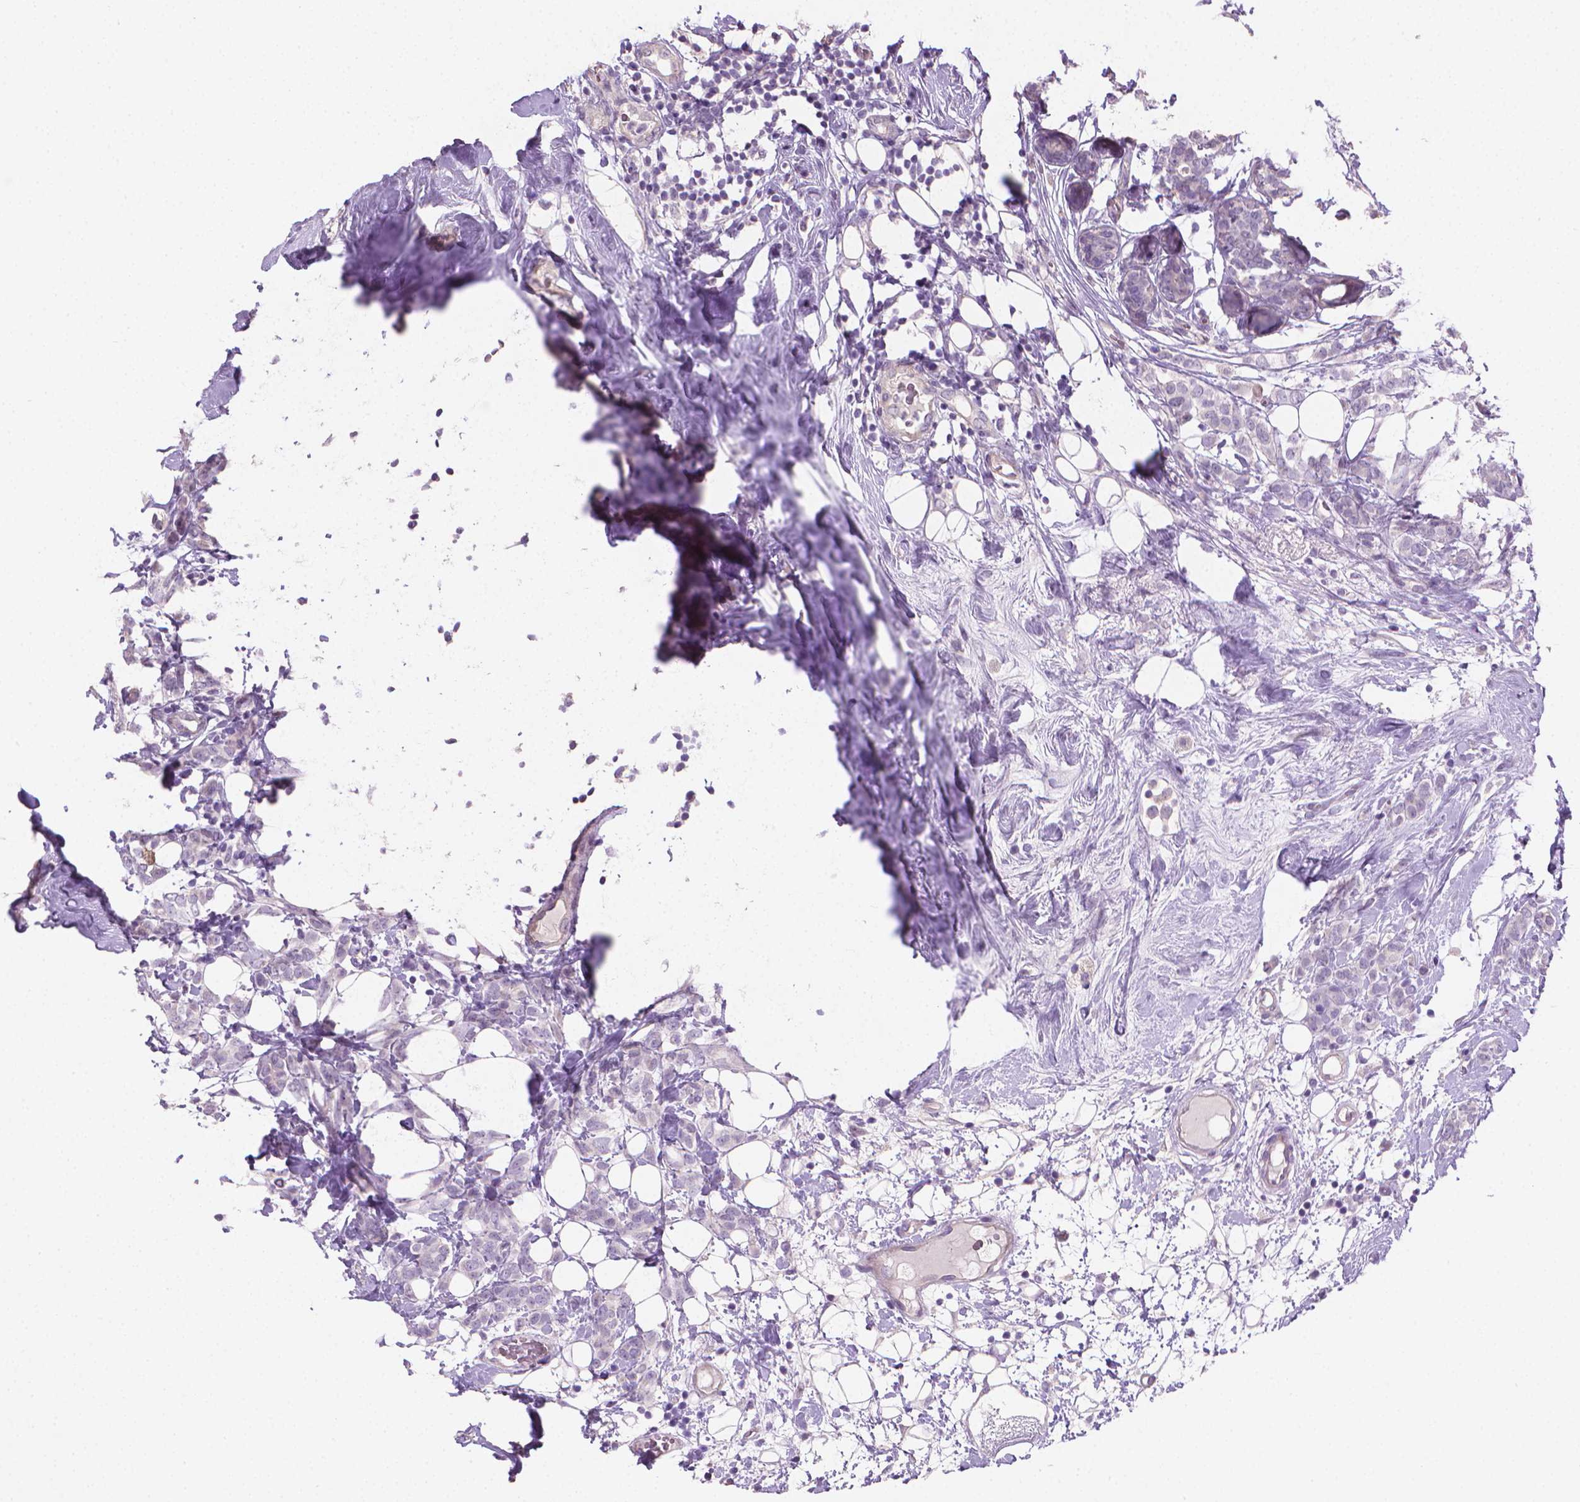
{"staining": {"intensity": "negative", "quantity": "none", "location": "none"}, "tissue": "breast cancer", "cell_type": "Tumor cells", "image_type": "cancer", "snomed": [{"axis": "morphology", "description": "Lobular carcinoma"}, {"axis": "topography", "description": "Breast"}], "caption": "Immunohistochemical staining of breast lobular carcinoma shows no significant expression in tumor cells. (DAB (3,3'-diaminobenzidine) IHC, high magnification).", "gene": "CLXN", "patient": {"sex": "female", "age": 49}}